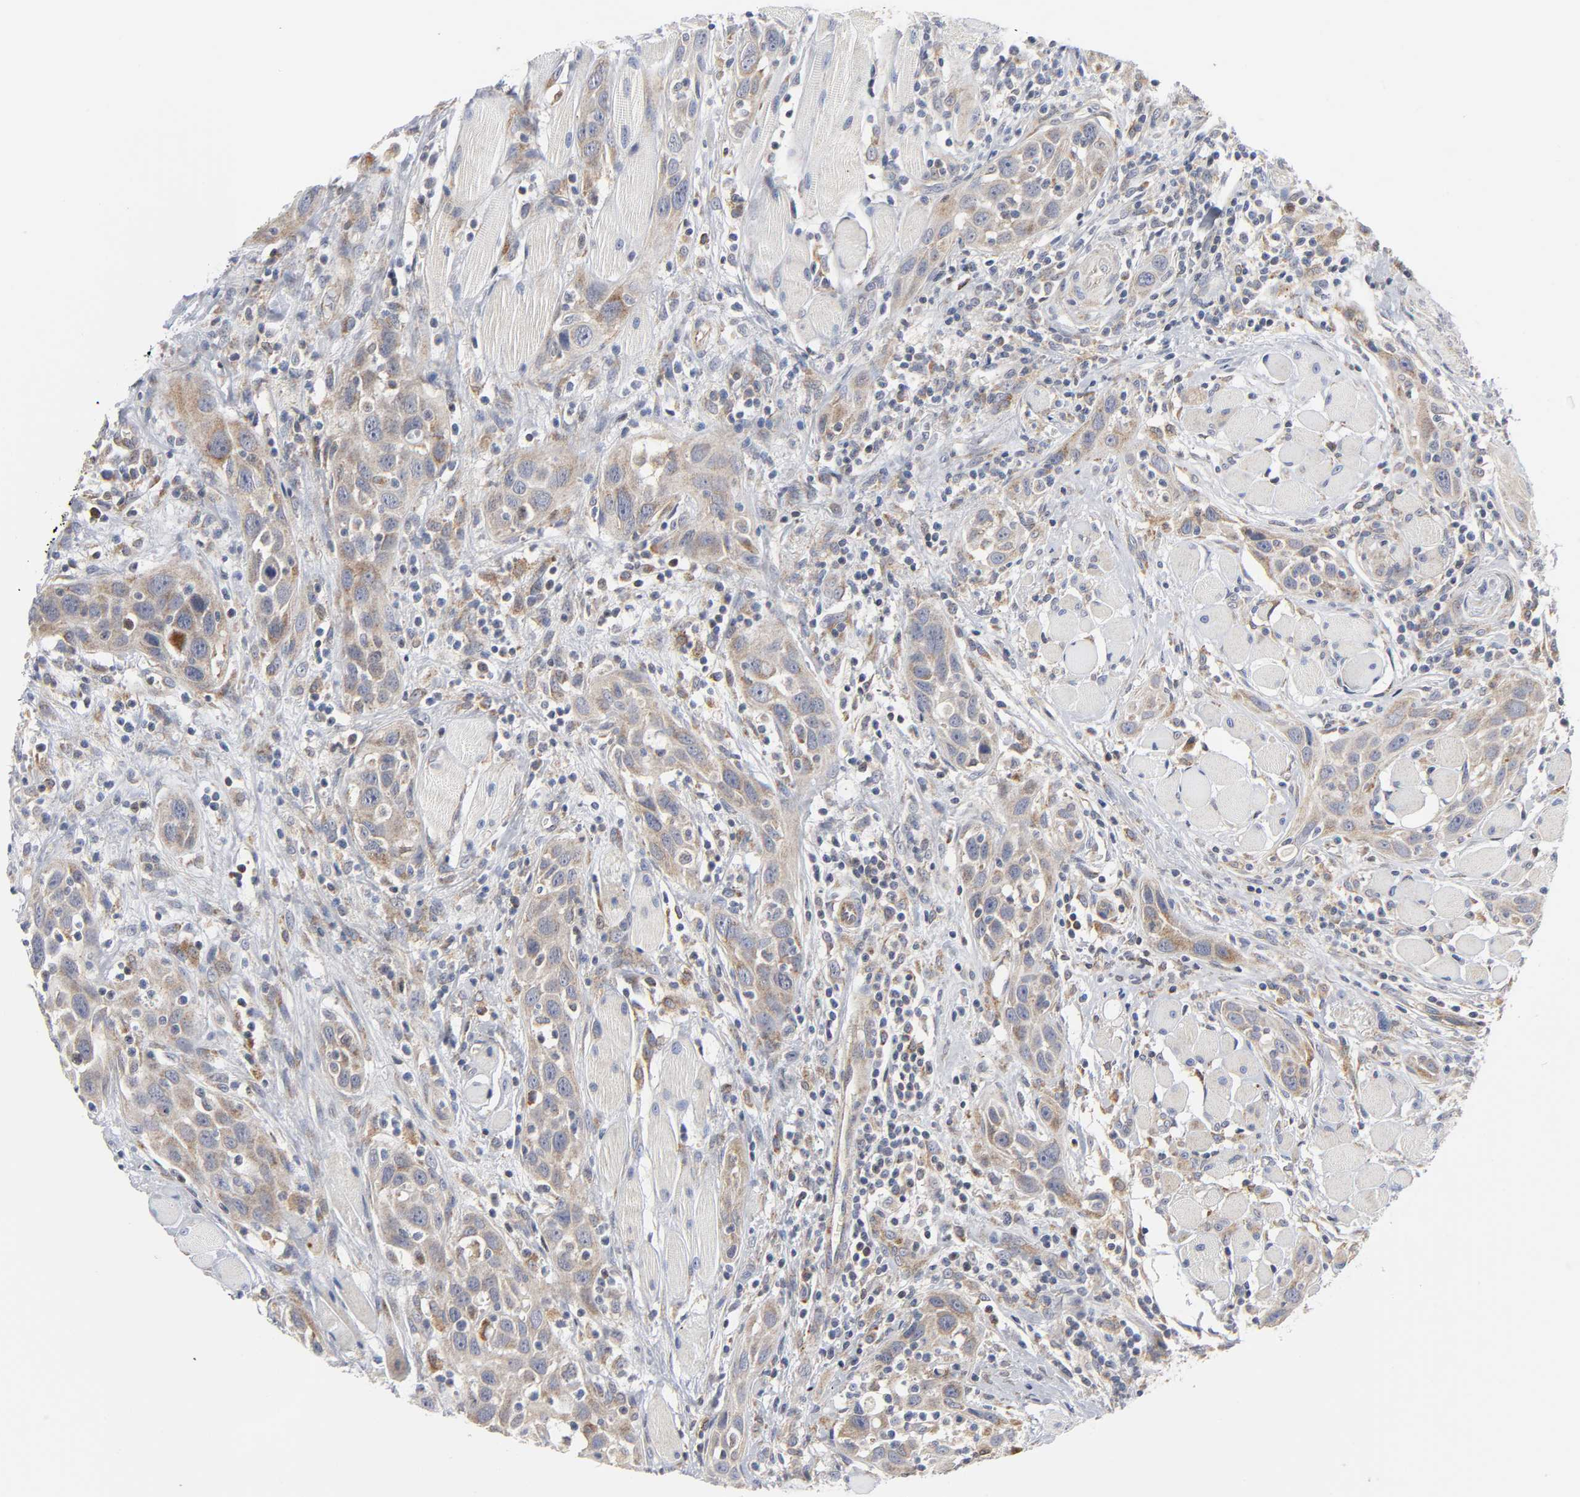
{"staining": {"intensity": "moderate", "quantity": ">75%", "location": "cytoplasmic/membranous"}, "tissue": "head and neck cancer", "cell_type": "Tumor cells", "image_type": "cancer", "snomed": [{"axis": "morphology", "description": "Squamous cell carcinoma, NOS"}, {"axis": "topography", "description": "Oral tissue"}, {"axis": "topography", "description": "Head-Neck"}], "caption": "This is a photomicrograph of immunohistochemistry staining of head and neck cancer (squamous cell carcinoma), which shows moderate positivity in the cytoplasmic/membranous of tumor cells.", "gene": "BAX", "patient": {"sex": "female", "age": 50}}